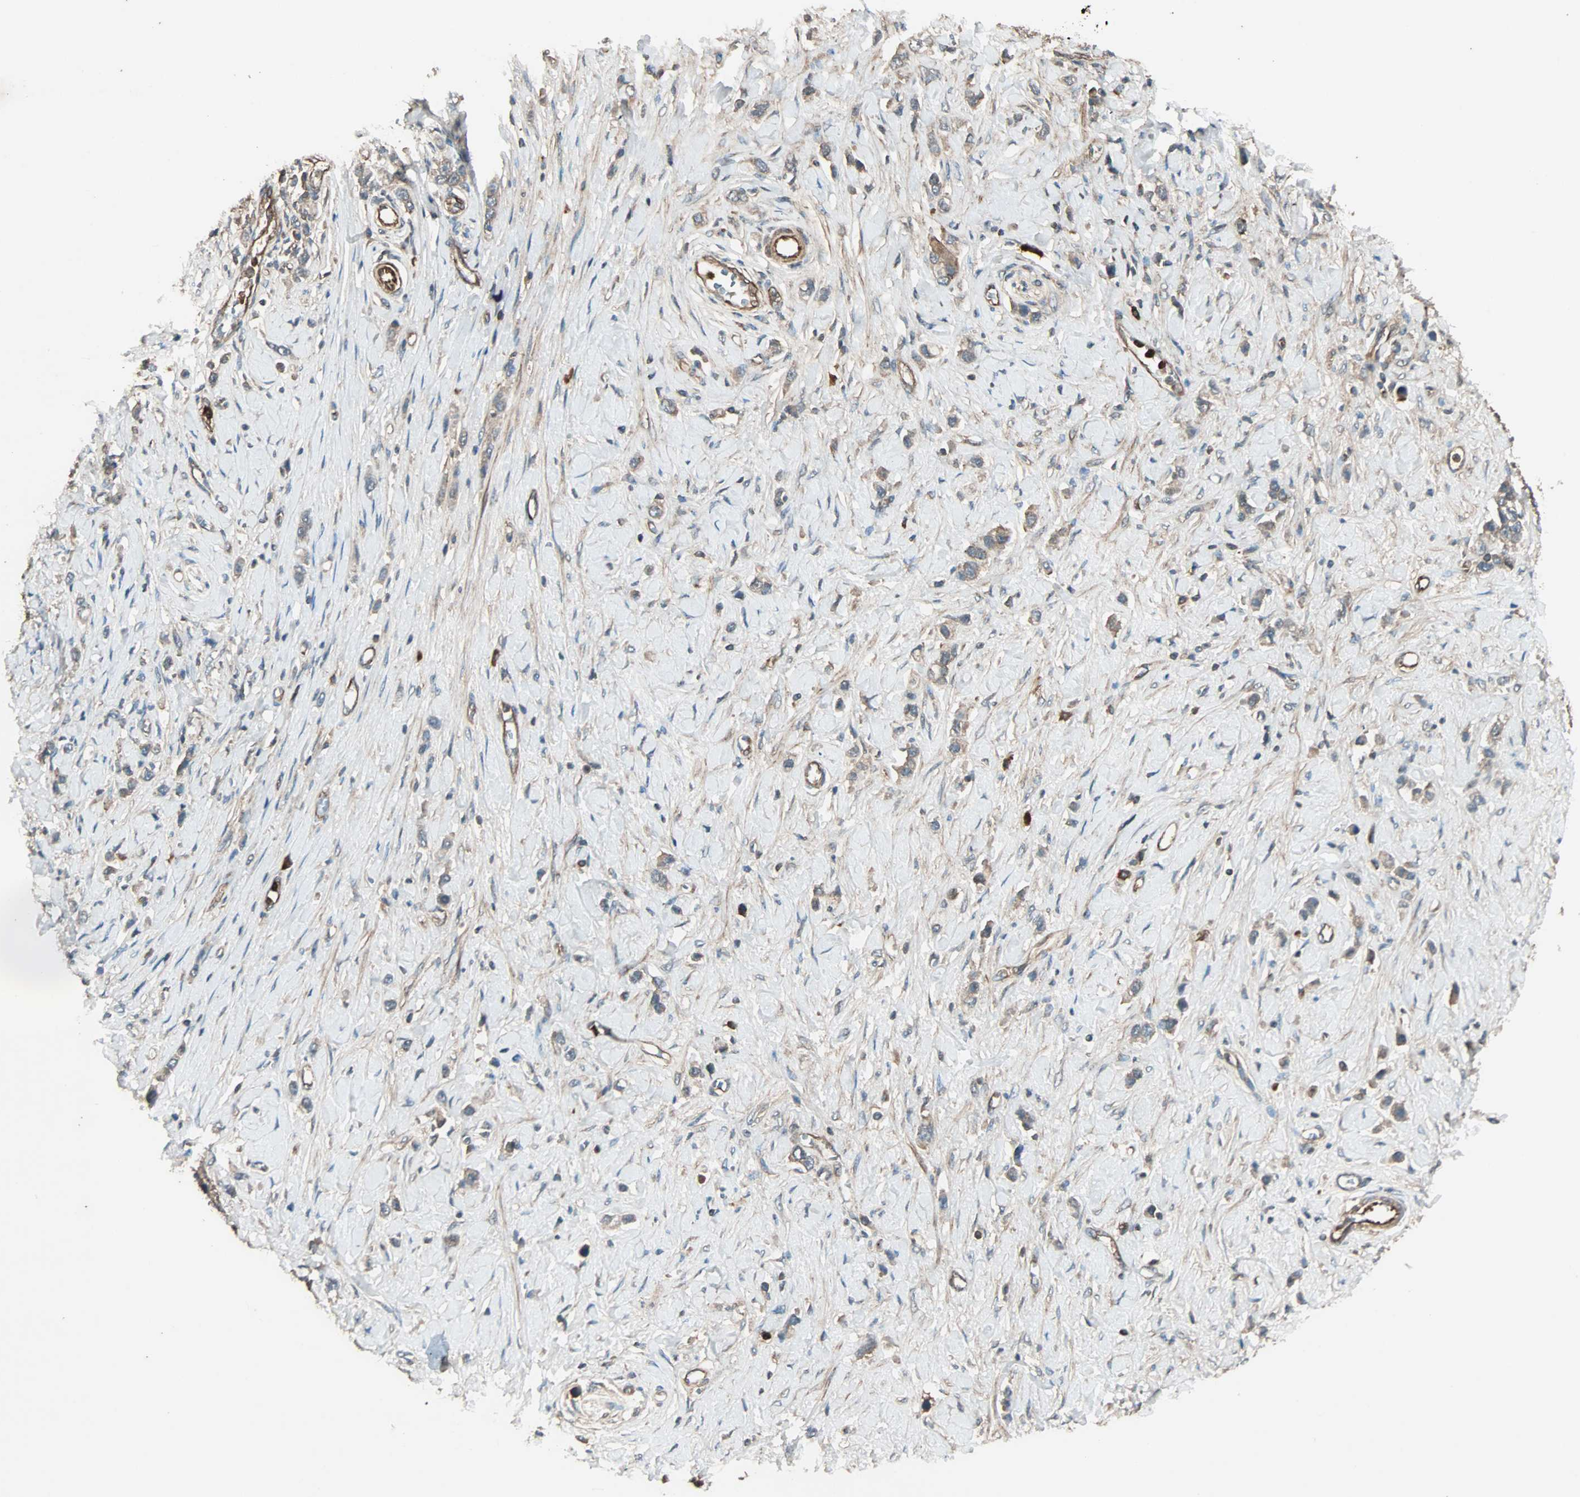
{"staining": {"intensity": "moderate", "quantity": ">75%", "location": "cytoplasmic/membranous"}, "tissue": "stomach cancer", "cell_type": "Tumor cells", "image_type": "cancer", "snomed": [{"axis": "morphology", "description": "Normal tissue, NOS"}, {"axis": "morphology", "description": "Adenocarcinoma, NOS"}, {"axis": "topography", "description": "Stomach, upper"}, {"axis": "topography", "description": "Stomach"}], "caption": "IHC of stomach cancer (adenocarcinoma) displays medium levels of moderate cytoplasmic/membranous positivity in approximately >75% of tumor cells.", "gene": "GCK", "patient": {"sex": "female", "age": 65}}